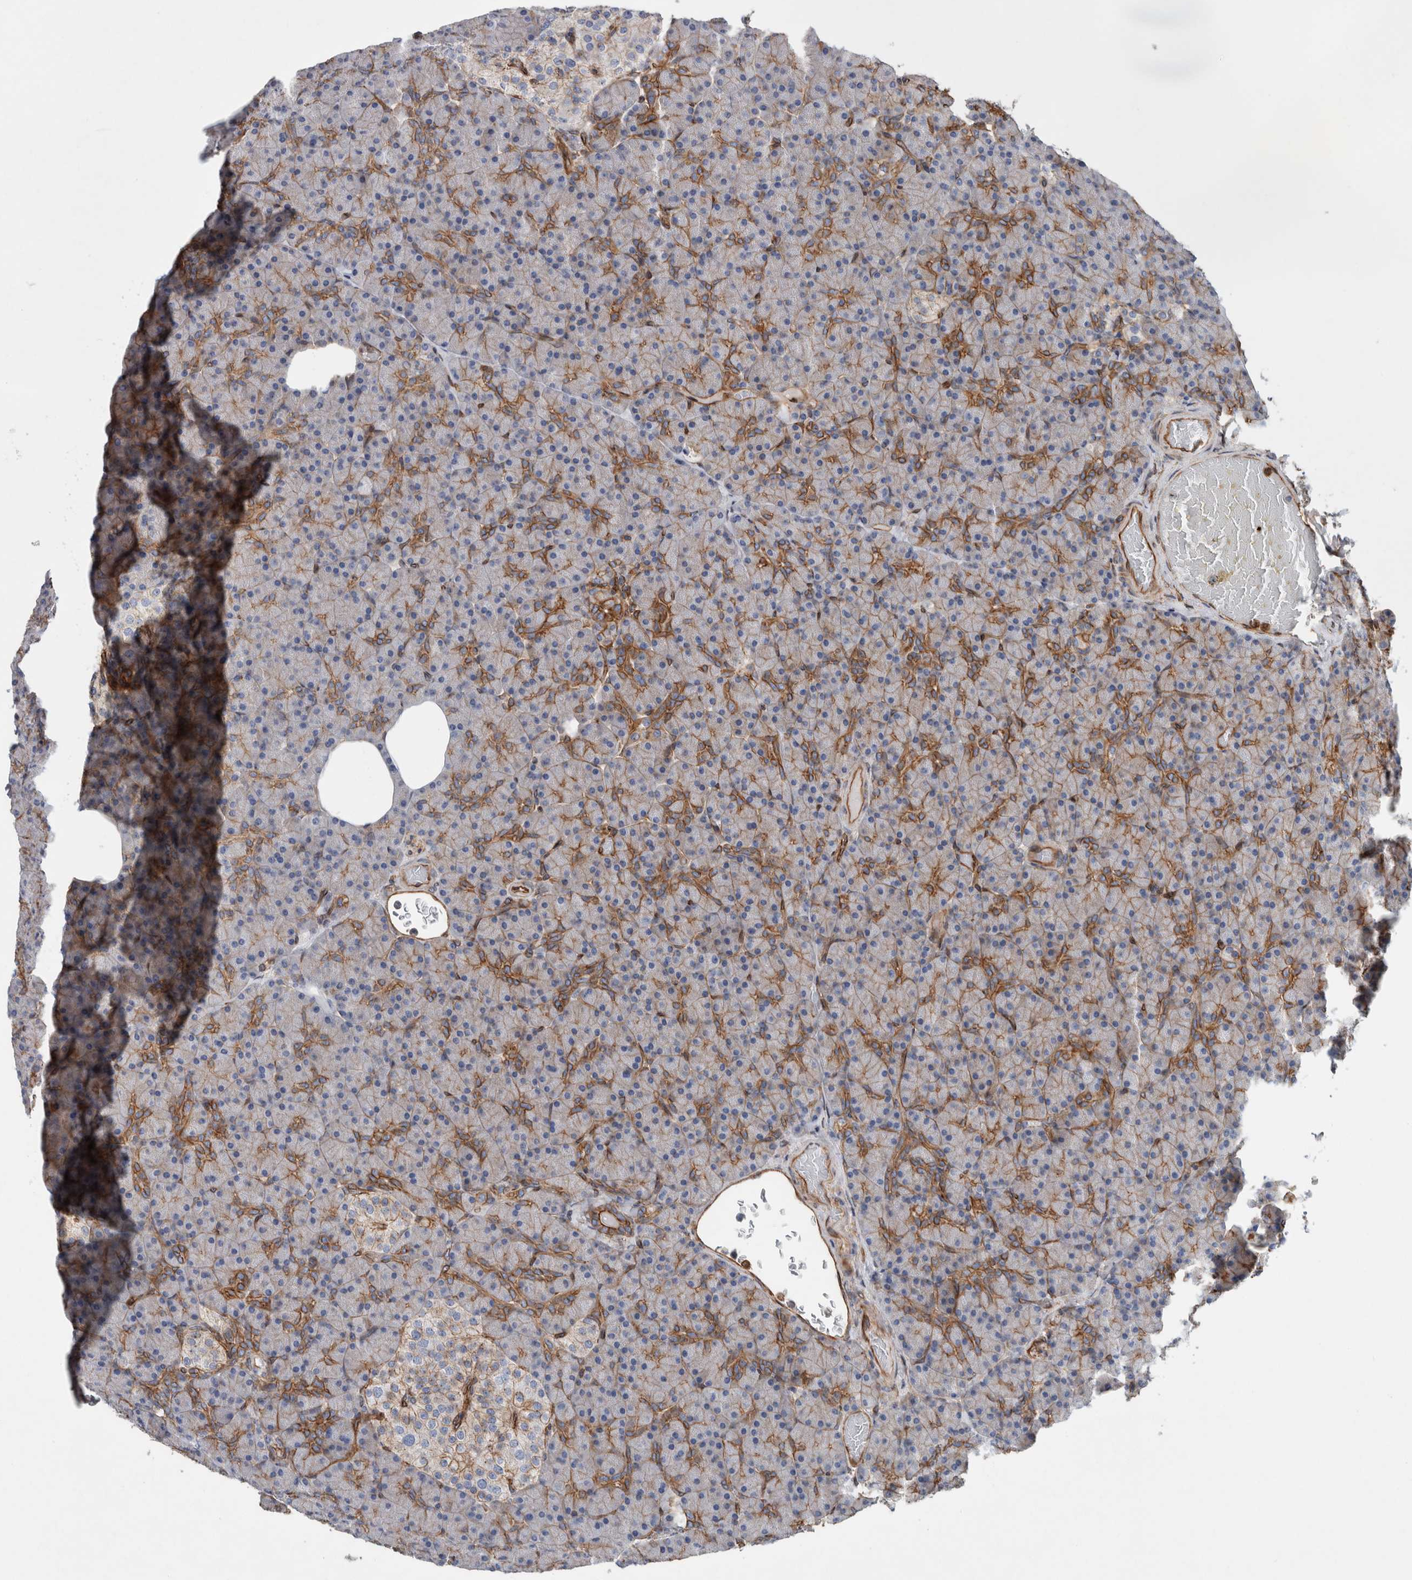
{"staining": {"intensity": "strong", "quantity": "<25%", "location": "cytoplasmic/membranous"}, "tissue": "pancreas", "cell_type": "Exocrine glandular cells", "image_type": "normal", "snomed": [{"axis": "morphology", "description": "Normal tissue, NOS"}, {"axis": "topography", "description": "Pancreas"}], "caption": "A micrograph showing strong cytoplasmic/membranous positivity in about <25% of exocrine glandular cells in normal pancreas, as visualized by brown immunohistochemical staining.", "gene": "PLEC", "patient": {"sex": "female", "age": 43}}